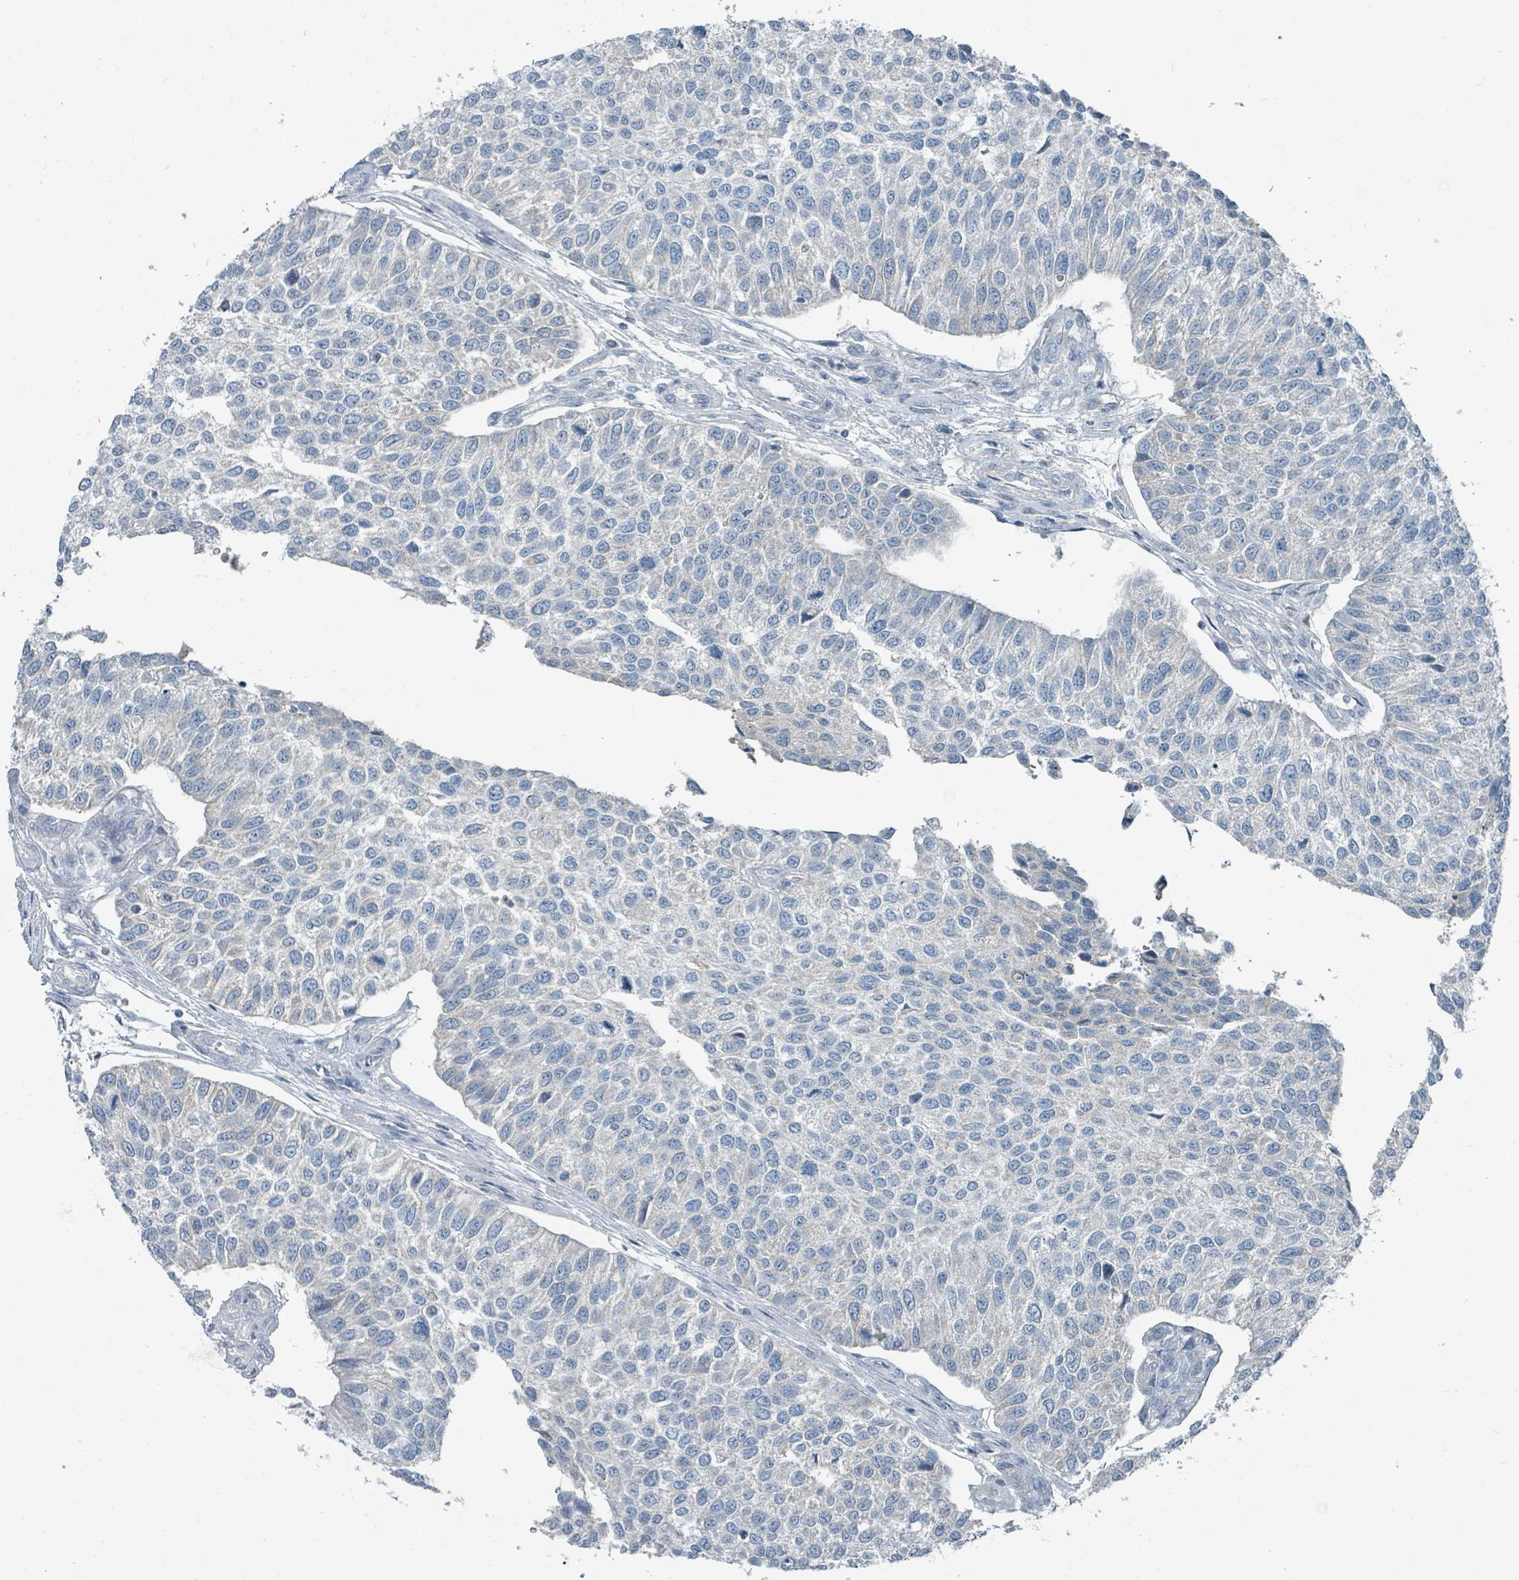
{"staining": {"intensity": "negative", "quantity": "none", "location": "none"}, "tissue": "urothelial cancer", "cell_type": "Tumor cells", "image_type": "cancer", "snomed": [{"axis": "morphology", "description": "Urothelial carcinoma, NOS"}, {"axis": "topography", "description": "Urinary bladder"}], "caption": "High magnification brightfield microscopy of transitional cell carcinoma stained with DAB (3,3'-diaminobenzidine) (brown) and counterstained with hematoxylin (blue): tumor cells show no significant positivity. (DAB (3,3'-diaminobenzidine) IHC with hematoxylin counter stain).", "gene": "RASA4", "patient": {"sex": "male", "age": 55}}